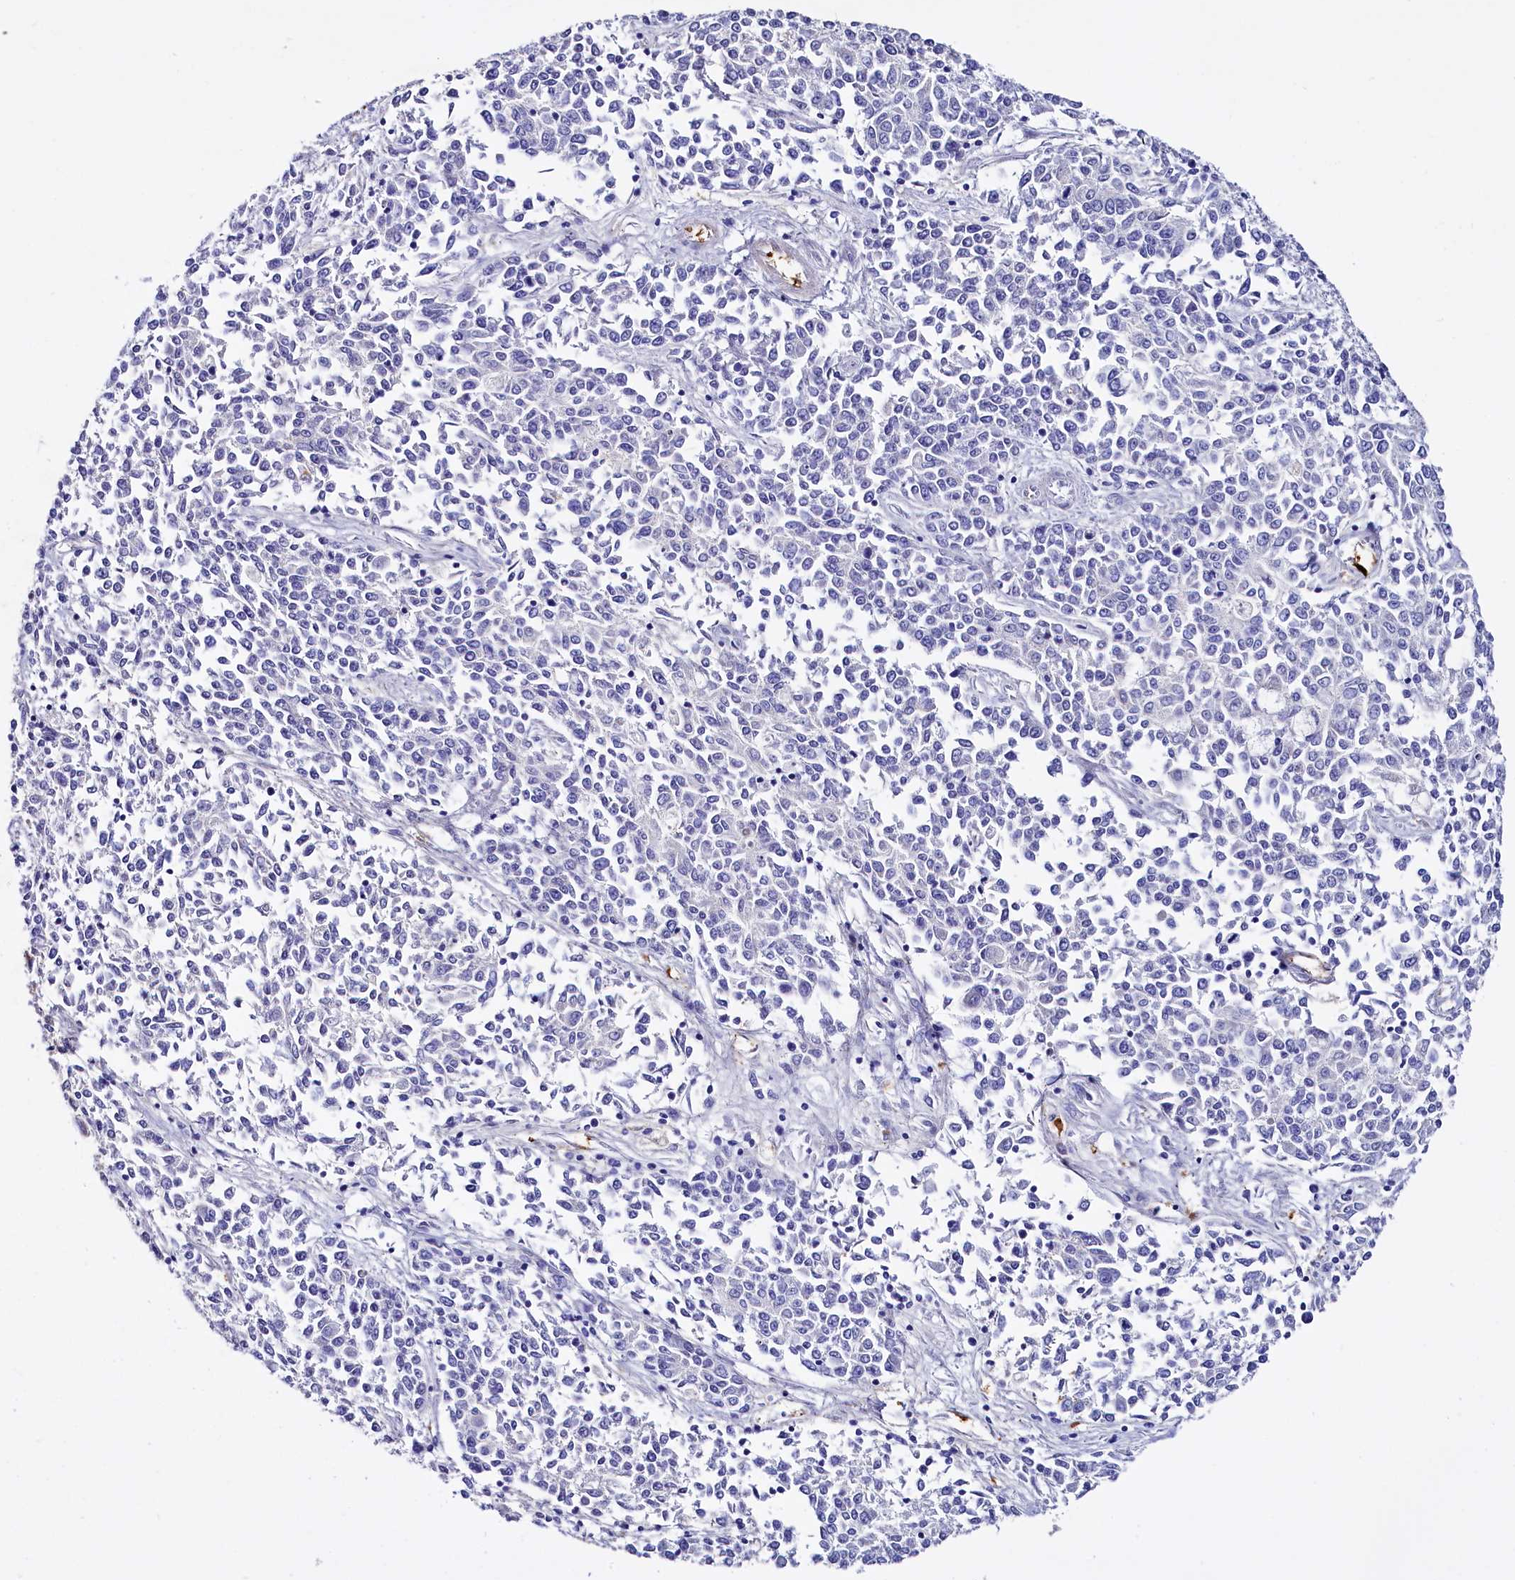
{"staining": {"intensity": "negative", "quantity": "none", "location": "none"}, "tissue": "endometrial cancer", "cell_type": "Tumor cells", "image_type": "cancer", "snomed": [{"axis": "morphology", "description": "Adenocarcinoma, NOS"}, {"axis": "topography", "description": "Endometrium"}], "caption": "Immunohistochemistry (IHC) image of neoplastic tissue: endometrial adenocarcinoma stained with DAB demonstrates no significant protein staining in tumor cells. (DAB immunohistochemistry, high magnification).", "gene": "RPUSD3", "patient": {"sex": "female", "age": 50}}